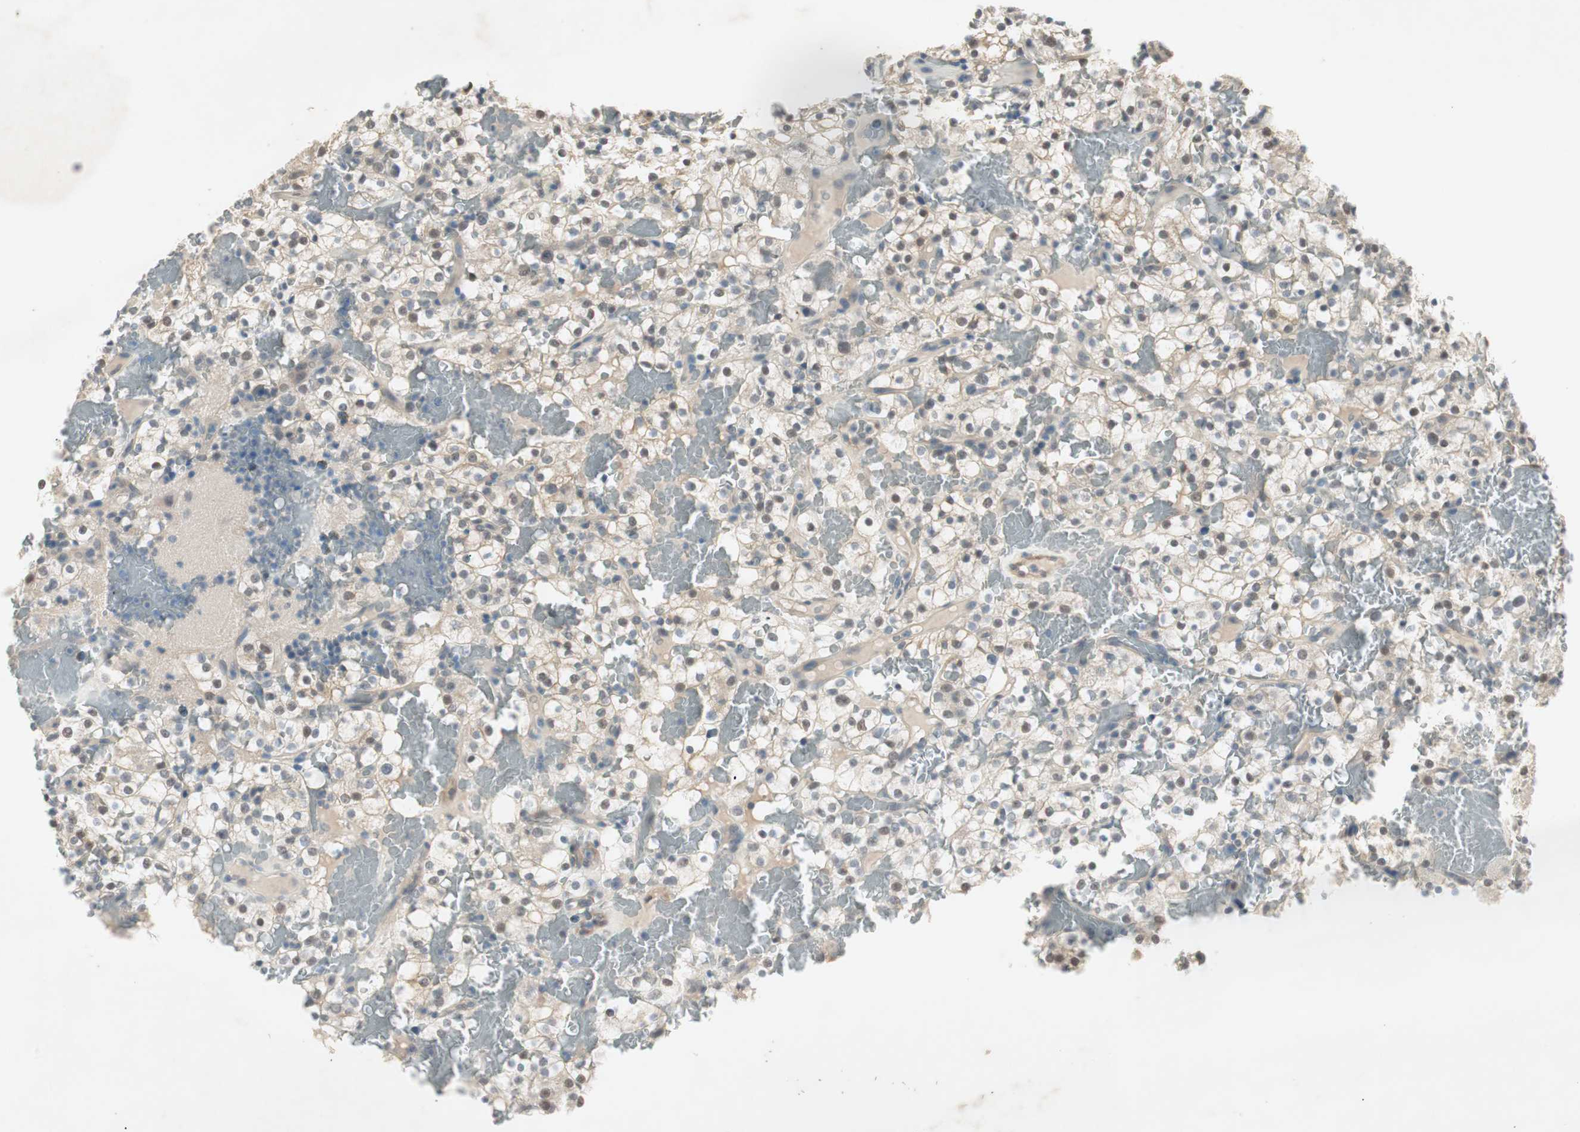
{"staining": {"intensity": "weak", "quantity": "25%-75%", "location": "cytoplasmic/membranous,nuclear"}, "tissue": "renal cancer", "cell_type": "Tumor cells", "image_type": "cancer", "snomed": [{"axis": "morphology", "description": "Normal tissue, NOS"}, {"axis": "morphology", "description": "Adenocarcinoma, NOS"}, {"axis": "topography", "description": "Kidney"}], "caption": "The image displays staining of adenocarcinoma (renal), revealing weak cytoplasmic/membranous and nuclear protein staining (brown color) within tumor cells.", "gene": "ITGB4", "patient": {"sex": "female", "age": 72}}